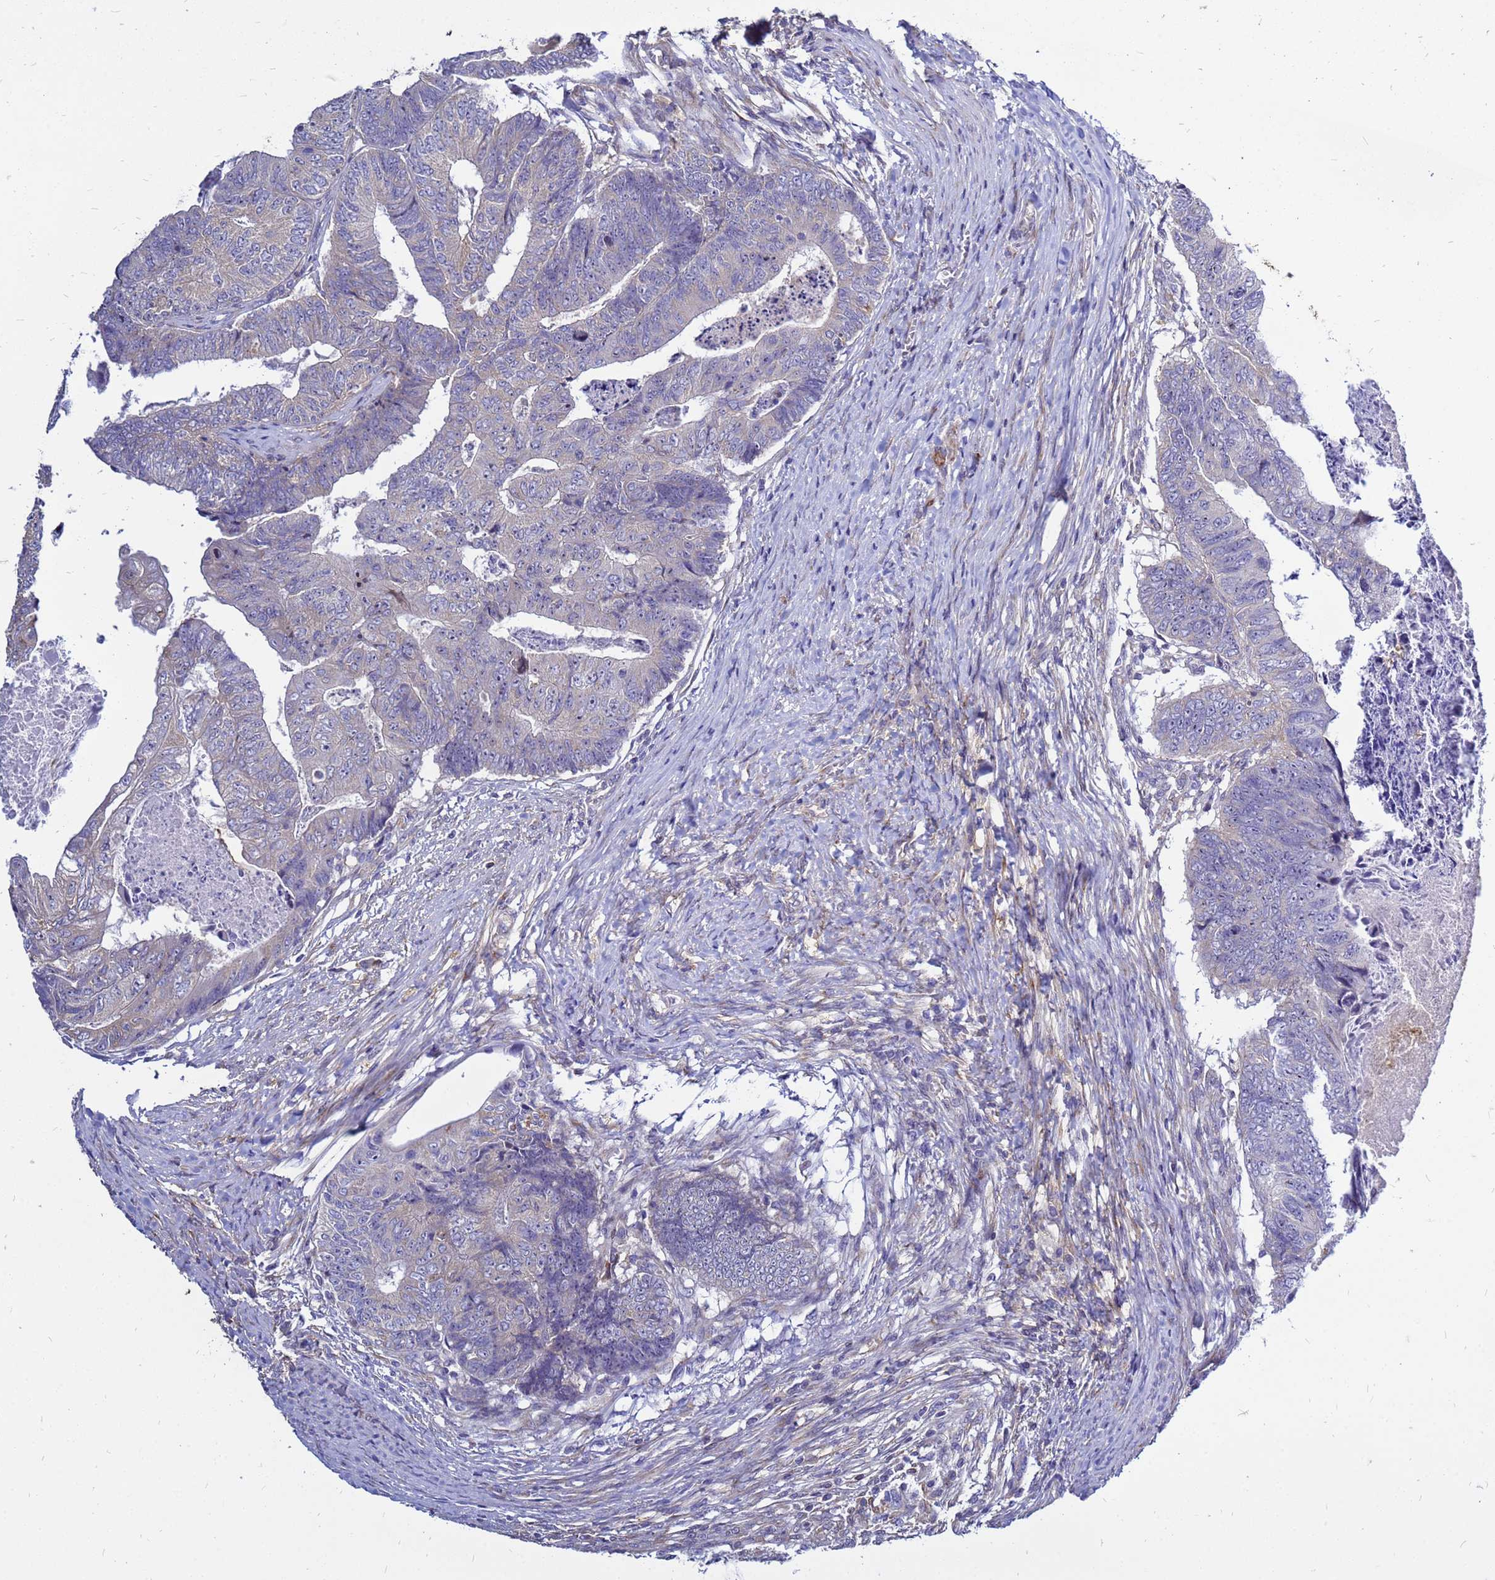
{"staining": {"intensity": "negative", "quantity": "none", "location": "none"}, "tissue": "colorectal cancer", "cell_type": "Tumor cells", "image_type": "cancer", "snomed": [{"axis": "morphology", "description": "Adenocarcinoma, NOS"}, {"axis": "topography", "description": "Colon"}], "caption": "IHC photomicrograph of neoplastic tissue: human colorectal adenocarcinoma stained with DAB (3,3'-diaminobenzidine) shows no significant protein staining in tumor cells.", "gene": "MOB2", "patient": {"sex": "female", "age": 67}}